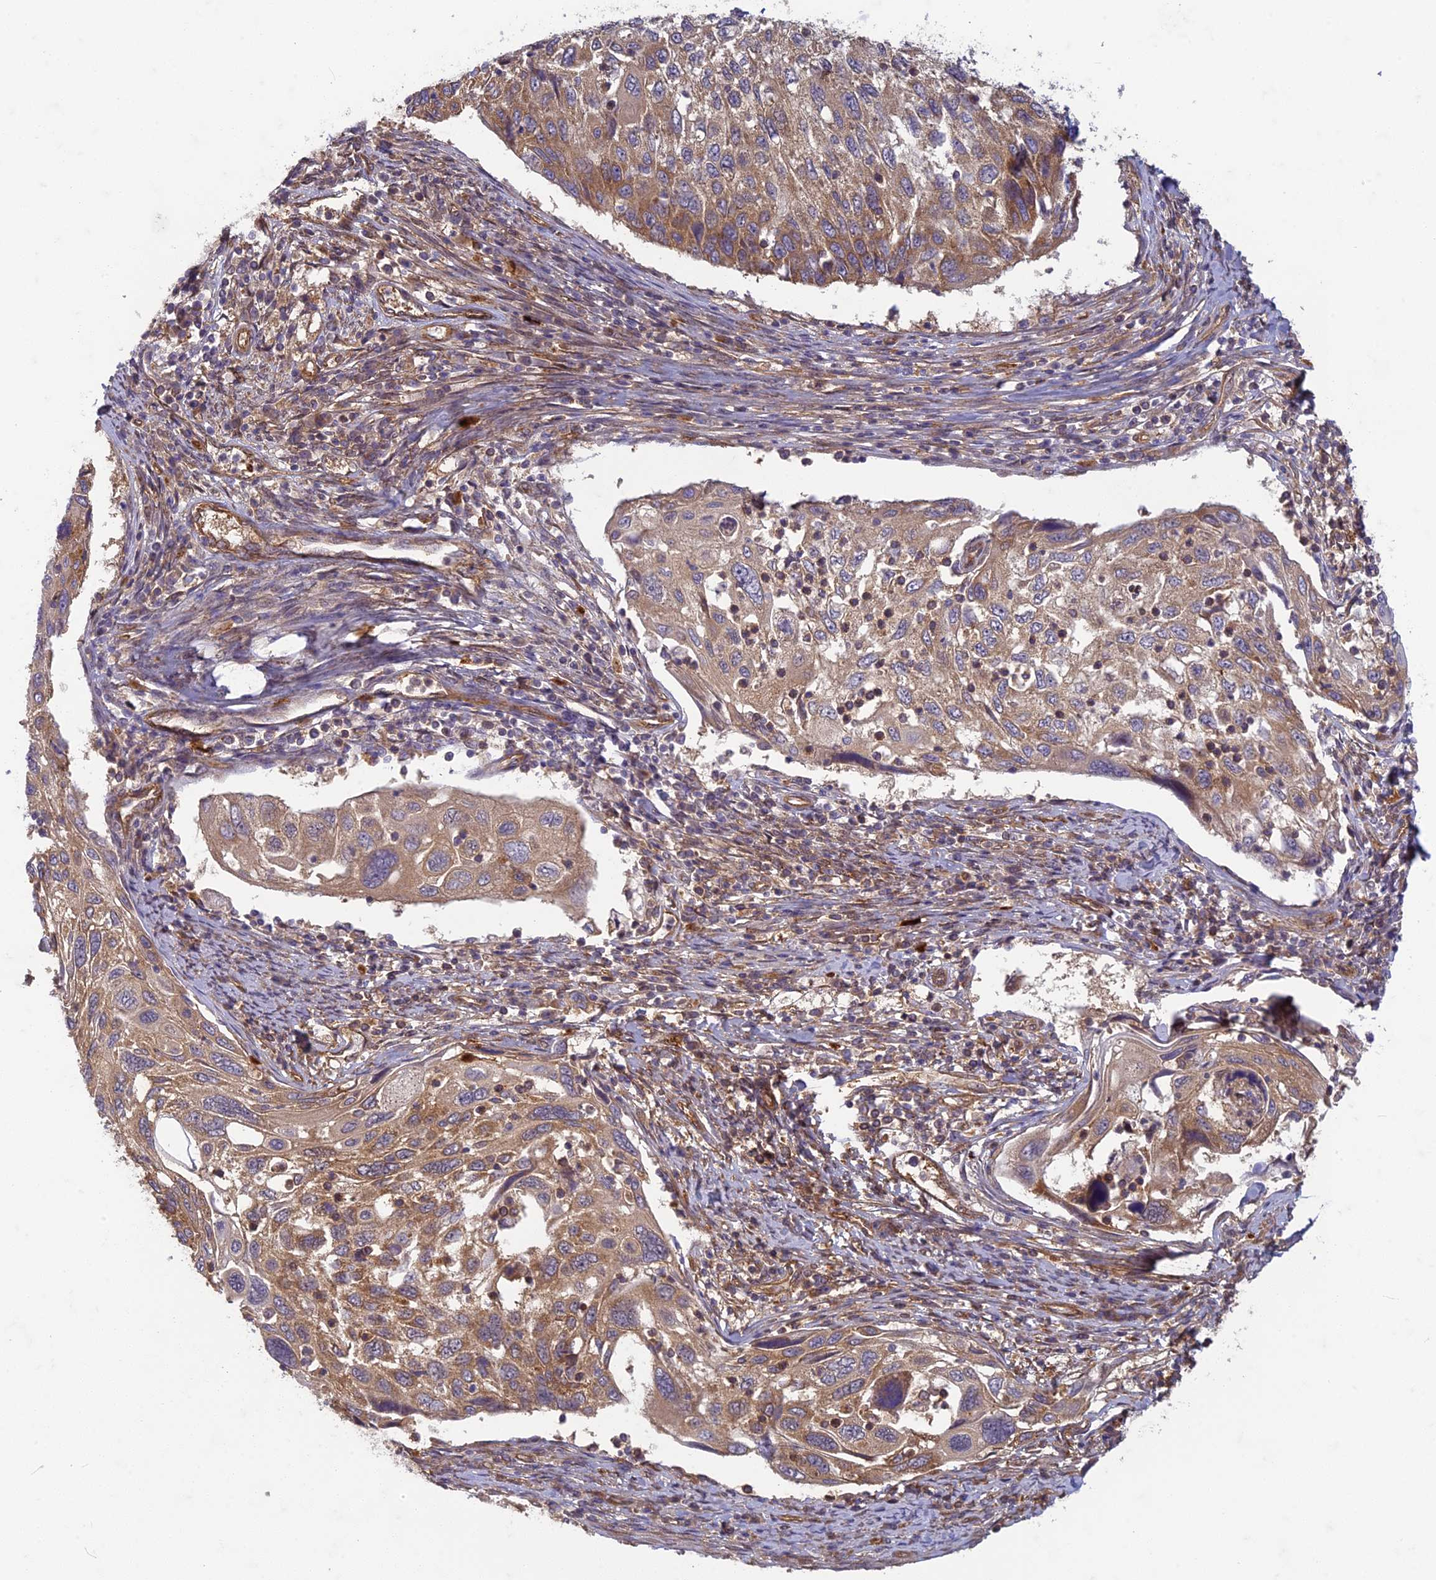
{"staining": {"intensity": "moderate", "quantity": ">75%", "location": "cytoplasmic/membranous"}, "tissue": "cervical cancer", "cell_type": "Tumor cells", "image_type": "cancer", "snomed": [{"axis": "morphology", "description": "Squamous cell carcinoma, NOS"}, {"axis": "topography", "description": "Cervix"}], "caption": "Brown immunohistochemical staining in human squamous cell carcinoma (cervical) reveals moderate cytoplasmic/membranous expression in about >75% of tumor cells.", "gene": "TCF25", "patient": {"sex": "female", "age": 70}}